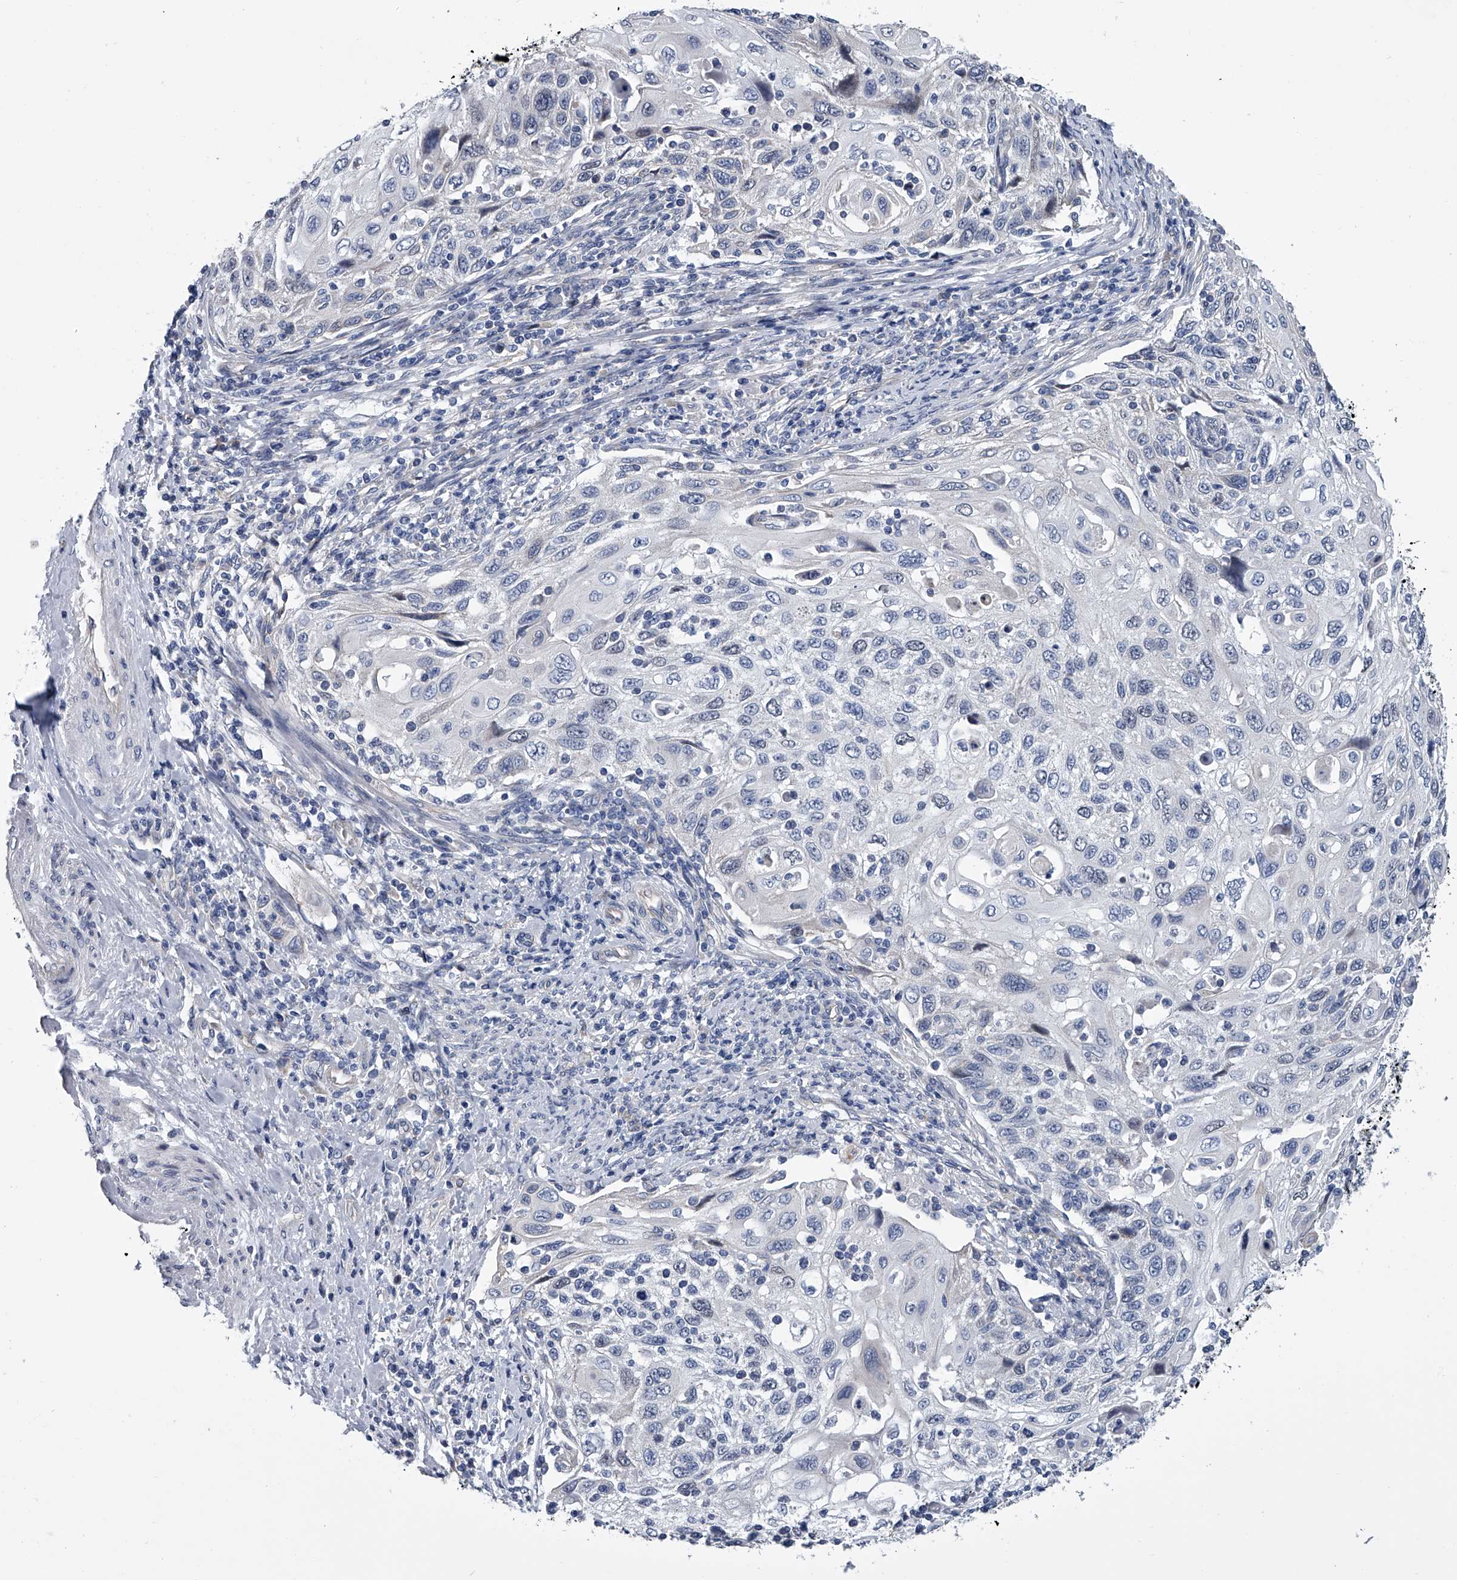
{"staining": {"intensity": "negative", "quantity": "none", "location": "none"}, "tissue": "cervical cancer", "cell_type": "Tumor cells", "image_type": "cancer", "snomed": [{"axis": "morphology", "description": "Squamous cell carcinoma, NOS"}, {"axis": "topography", "description": "Cervix"}], "caption": "Tumor cells are negative for brown protein staining in cervical cancer.", "gene": "ABCG1", "patient": {"sex": "female", "age": 70}}